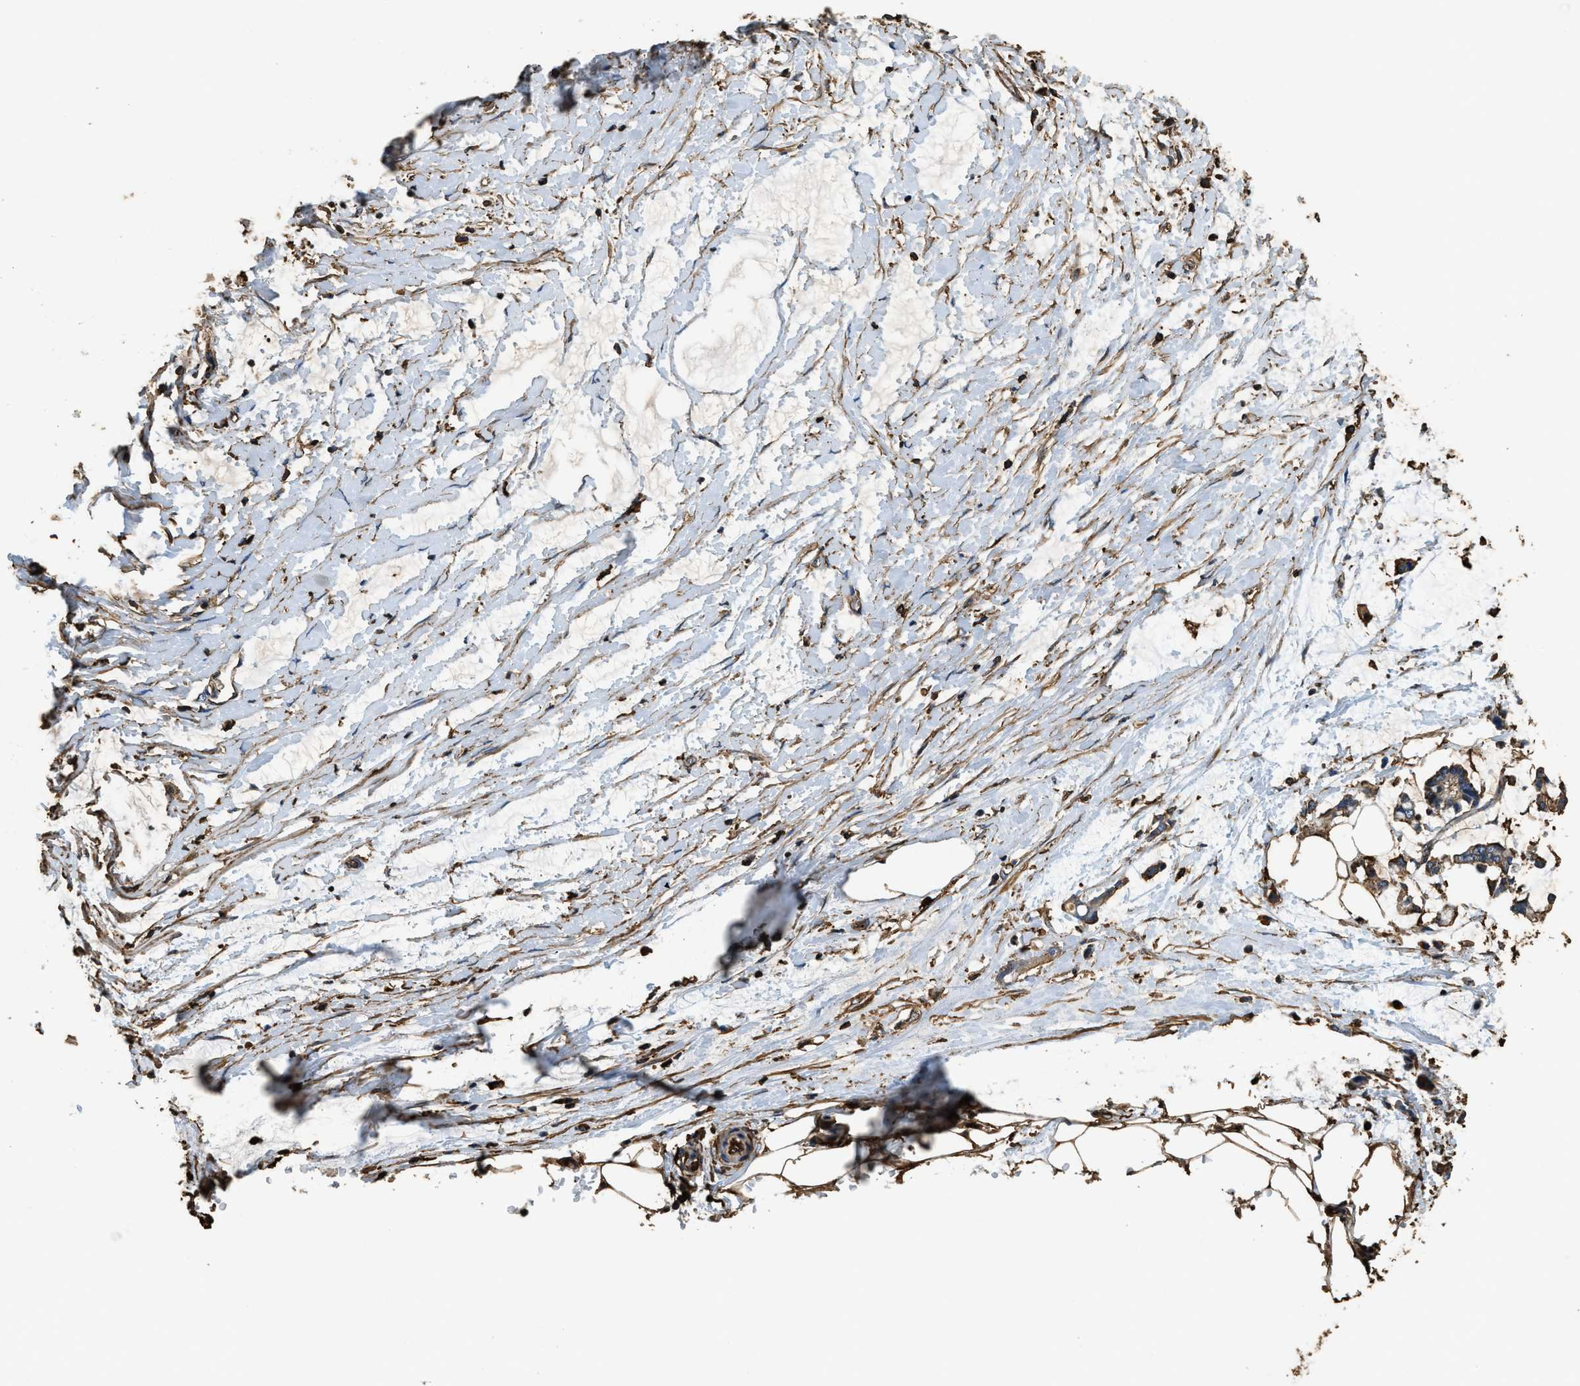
{"staining": {"intensity": "moderate", "quantity": "25%-75%", "location": "cytoplasmic/membranous"}, "tissue": "adipose tissue", "cell_type": "Adipocytes", "image_type": "normal", "snomed": [{"axis": "morphology", "description": "Normal tissue, NOS"}, {"axis": "morphology", "description": "Adenocarcinoma, NOS"}, {"axis": "topography", "description": "Colon"}, {"axis": "topography", "description": "Peripheral nerve tissue"}], "caption": "This image displays IHC staining of unremarkable human adipose tissue, with medium moderate cytoplasmic/membranous staining in approximately 25%-75% of adipocytes.", "gene": "ACCS", "patient": {"sex": "male", "age": 14}}